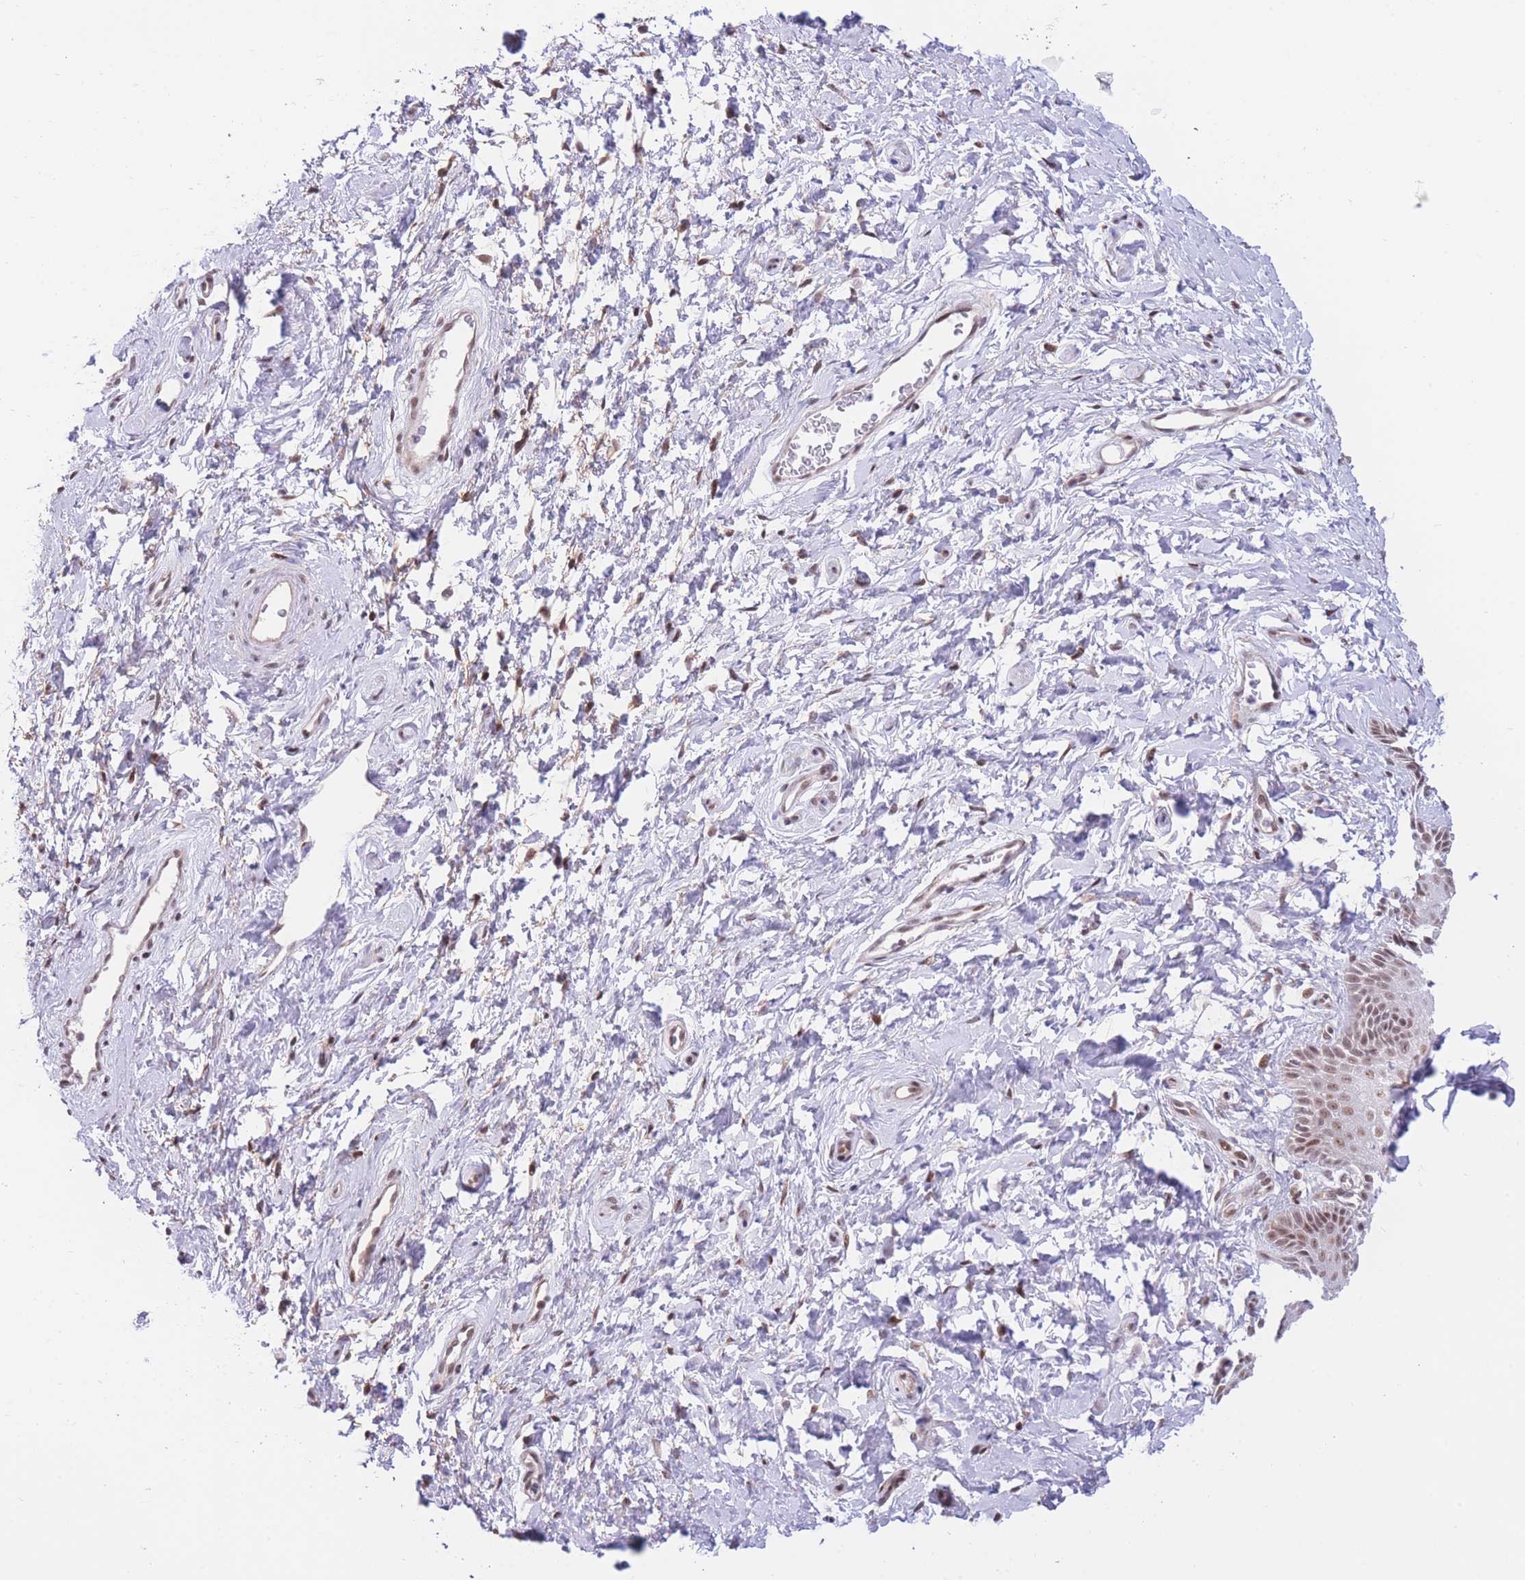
{"staining": {"intensity": "moderate", "quantity": ">75%", "location": "nuclear"}, "tissue": "vagina", "cell_type": "Squamous epithelial cells", "image_type": "normal", "snomed": [{"axis": "morphology", "description": "Normal tissue, NOS"}, {"axis": "topography", "description": "Vagina"}, {"axis": "topography", "description": "Cervix"}], "caption": "Immunohistochemistry (IHC) staining of benign vagina, which demonstrates medium levels of moderate nuclear staining in about >75% of squamous epithelial cells indicating moderate nuclear protein positivity. The staining was performed using DAB (brown) for protein detection and nuclei were counterstained in hematoxylin (blue).", "gene": "PCIF1", "patient": {"sex": "female", "age": 40}}